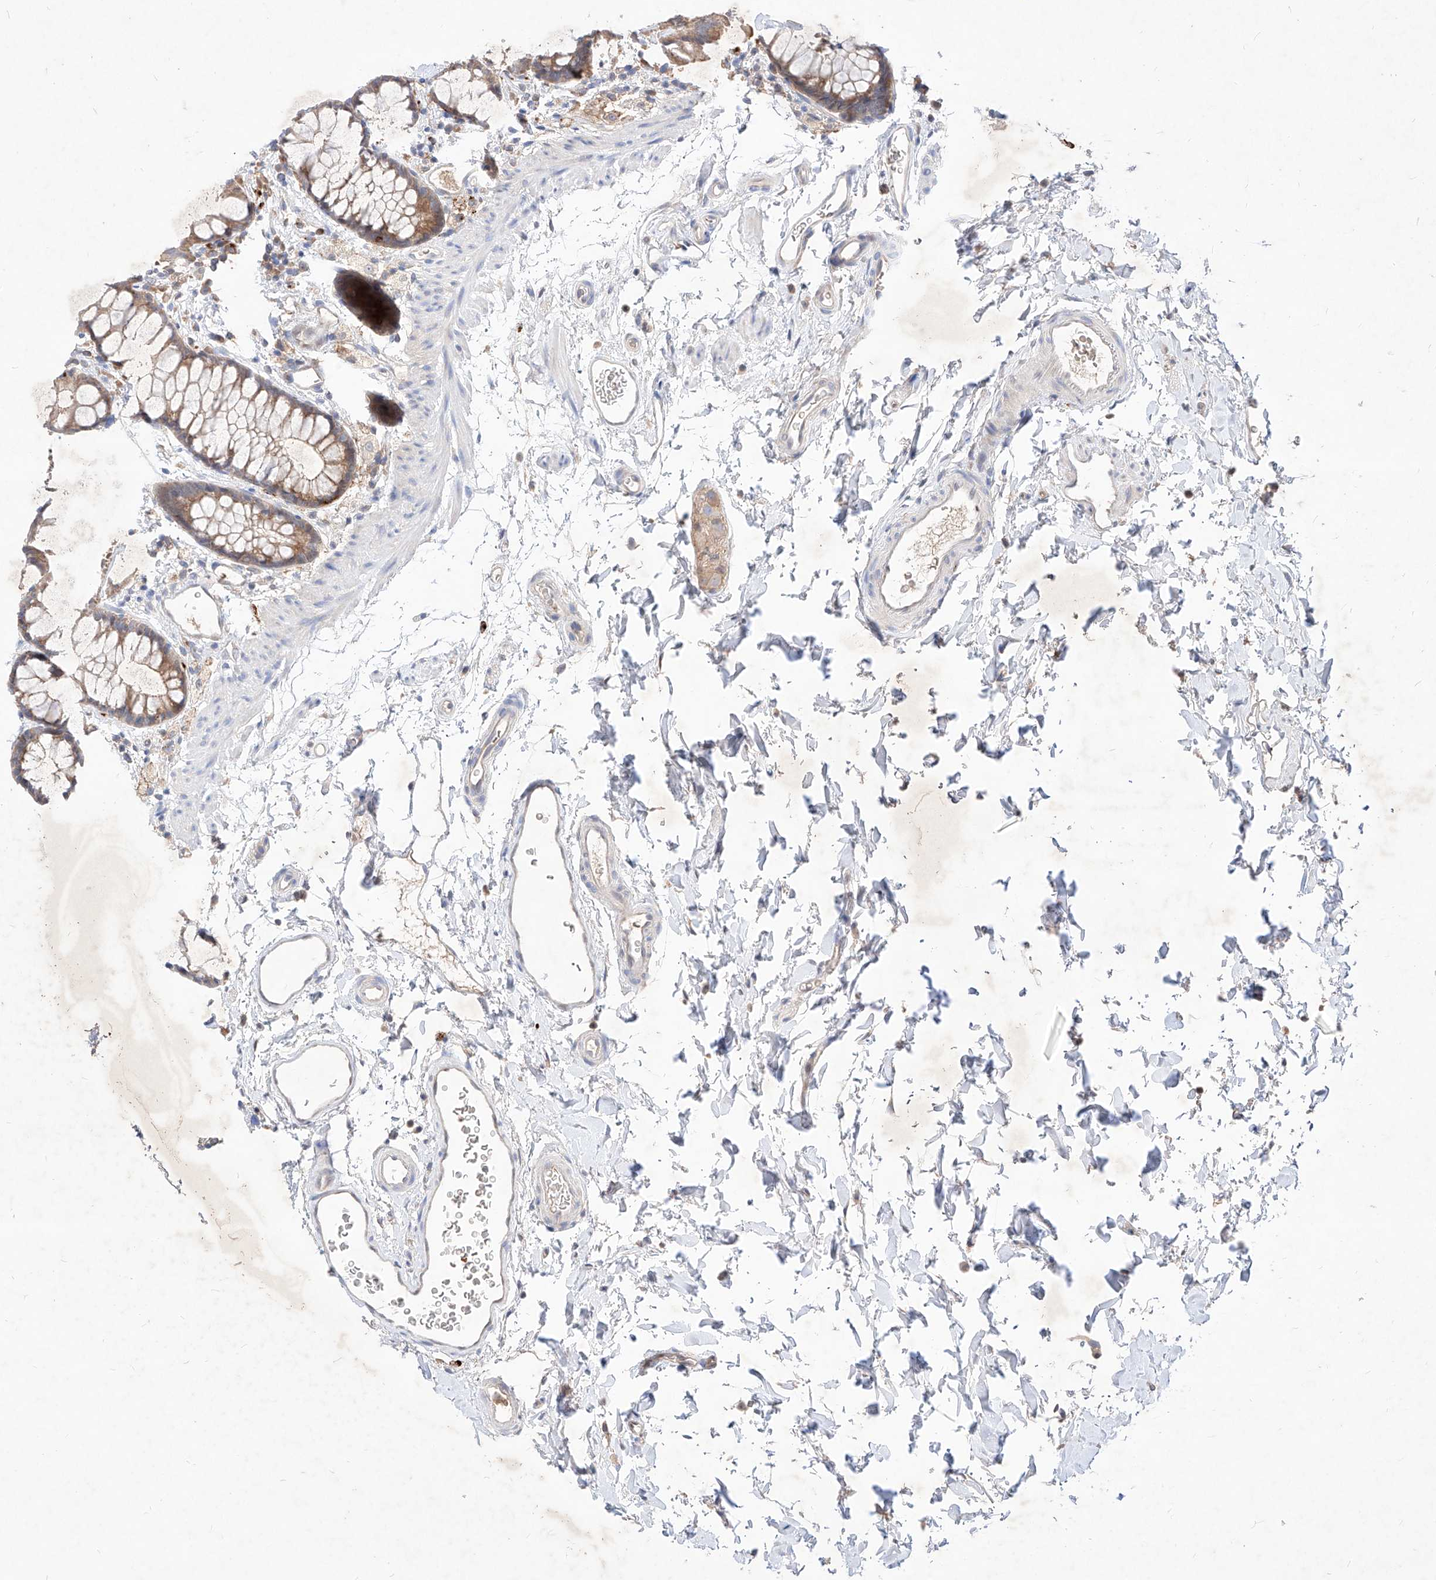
{"staining": {"intensity": "moderate", "quantity": ">75%", "location": "cytoplasmic/membranous"}, "tissue": "rectum", "cell_type": "Glandular cells", "image_type": "normal", "snomed": [{"axis": "morphology", "description": "Normal tissue, NOS"}, {"axis": "topography", "description": "Rectum"}], "caption": "Normal rectum reveals moderate cytoplasmic/membranous staining in approximately >75% of glandular cells.", "gene": "TSNAX", "patient": {"sex": "female", "age": 65}}